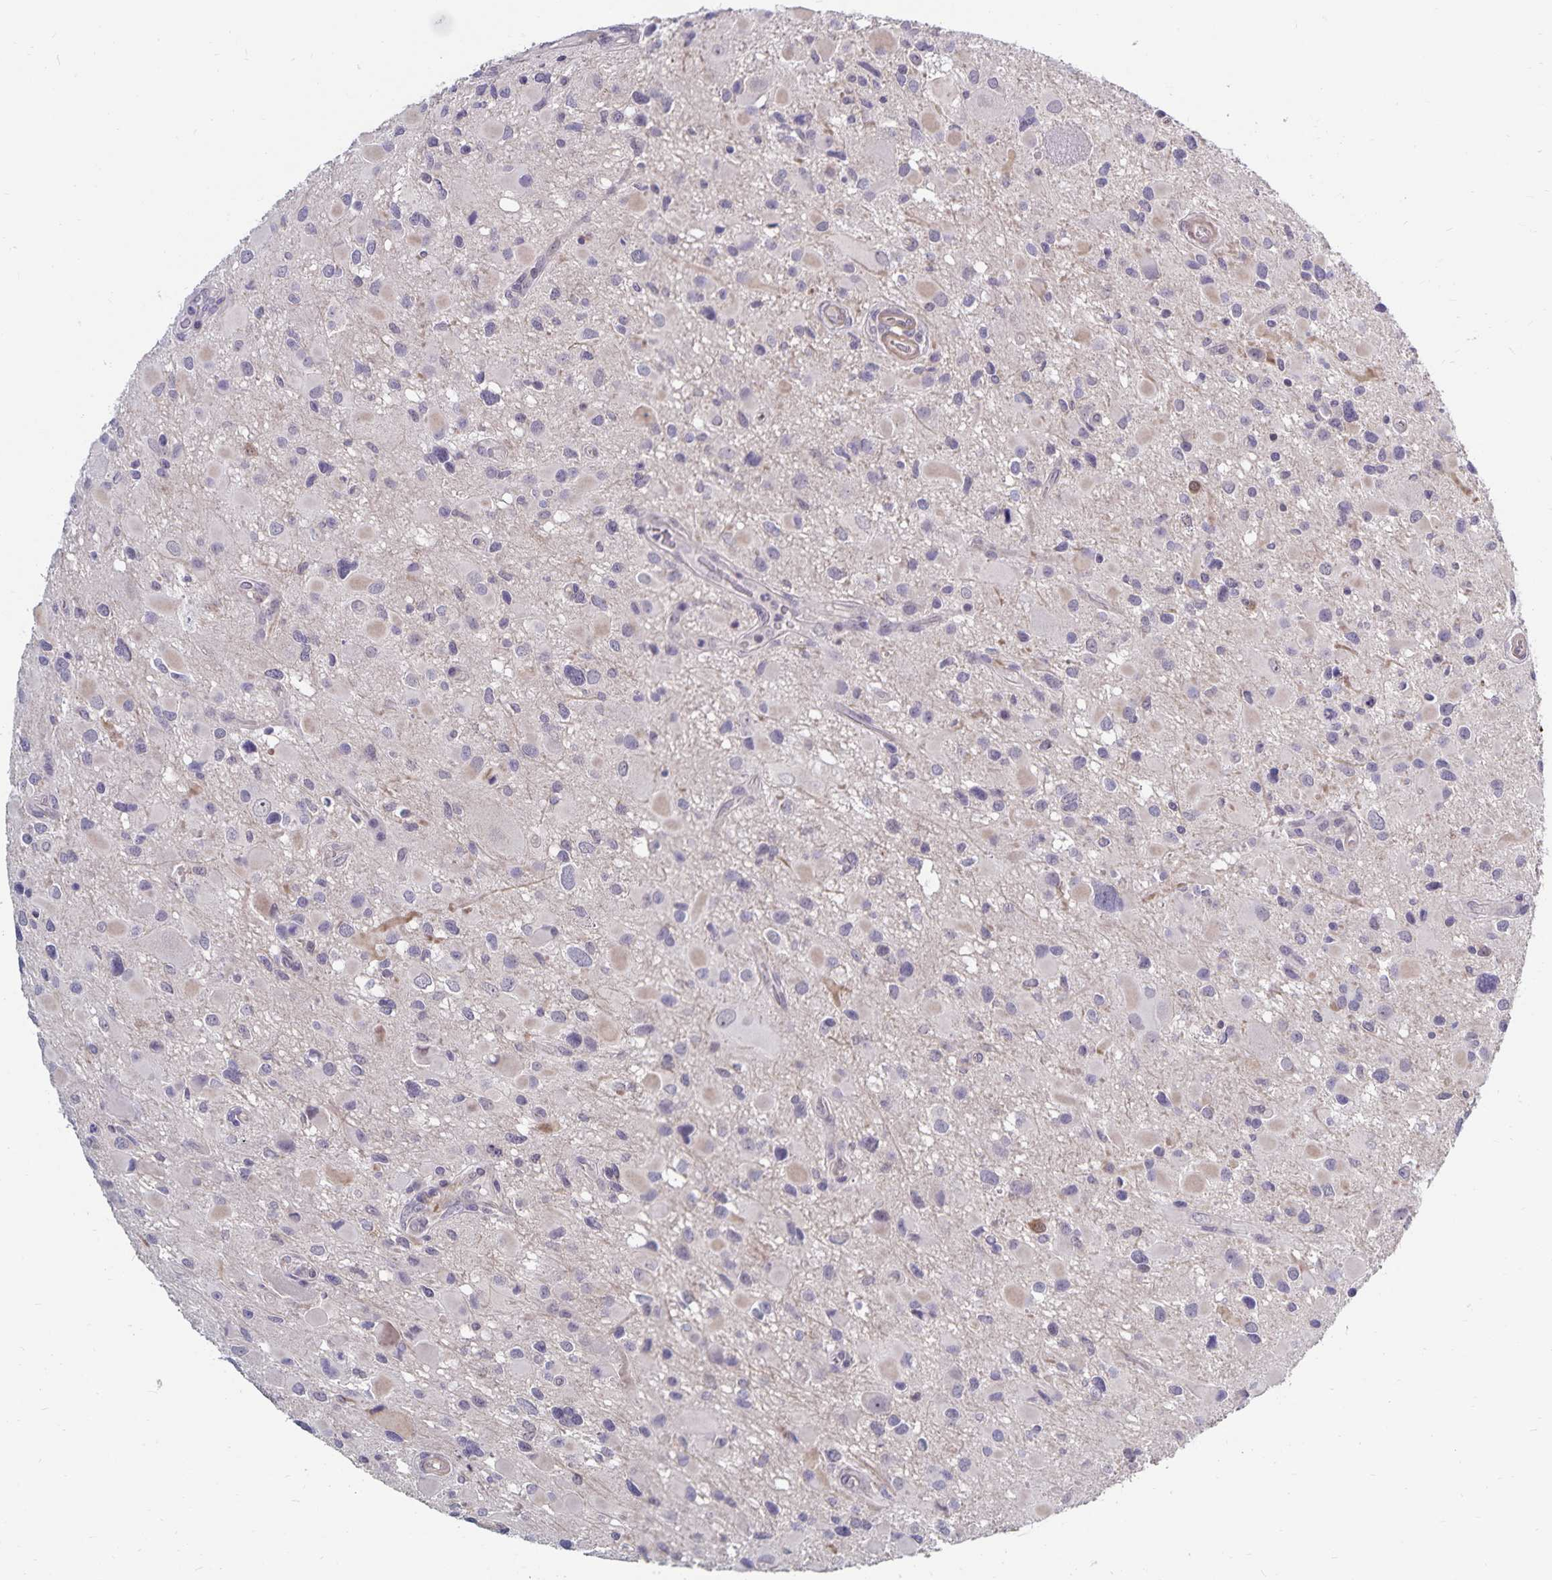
{"staining": {"intensity": "negative", "quantity": "none", "location": "none"}, "tissue": "glioma", "cell_type": "Tumor cells", "image_type": "cancer", "snomed": [{"axis": "morphology", "description": "Glioma, malignant, Low grade"}, {"axis": "topography", "description": "Brain"}], "caption": "This is a micrograph of immunohistochemistry (IHC) staining of glioma, which shows no expression in tumor cells.", "gene": "CDKN2B", "patient": {"sex": "female", "age": 32}}